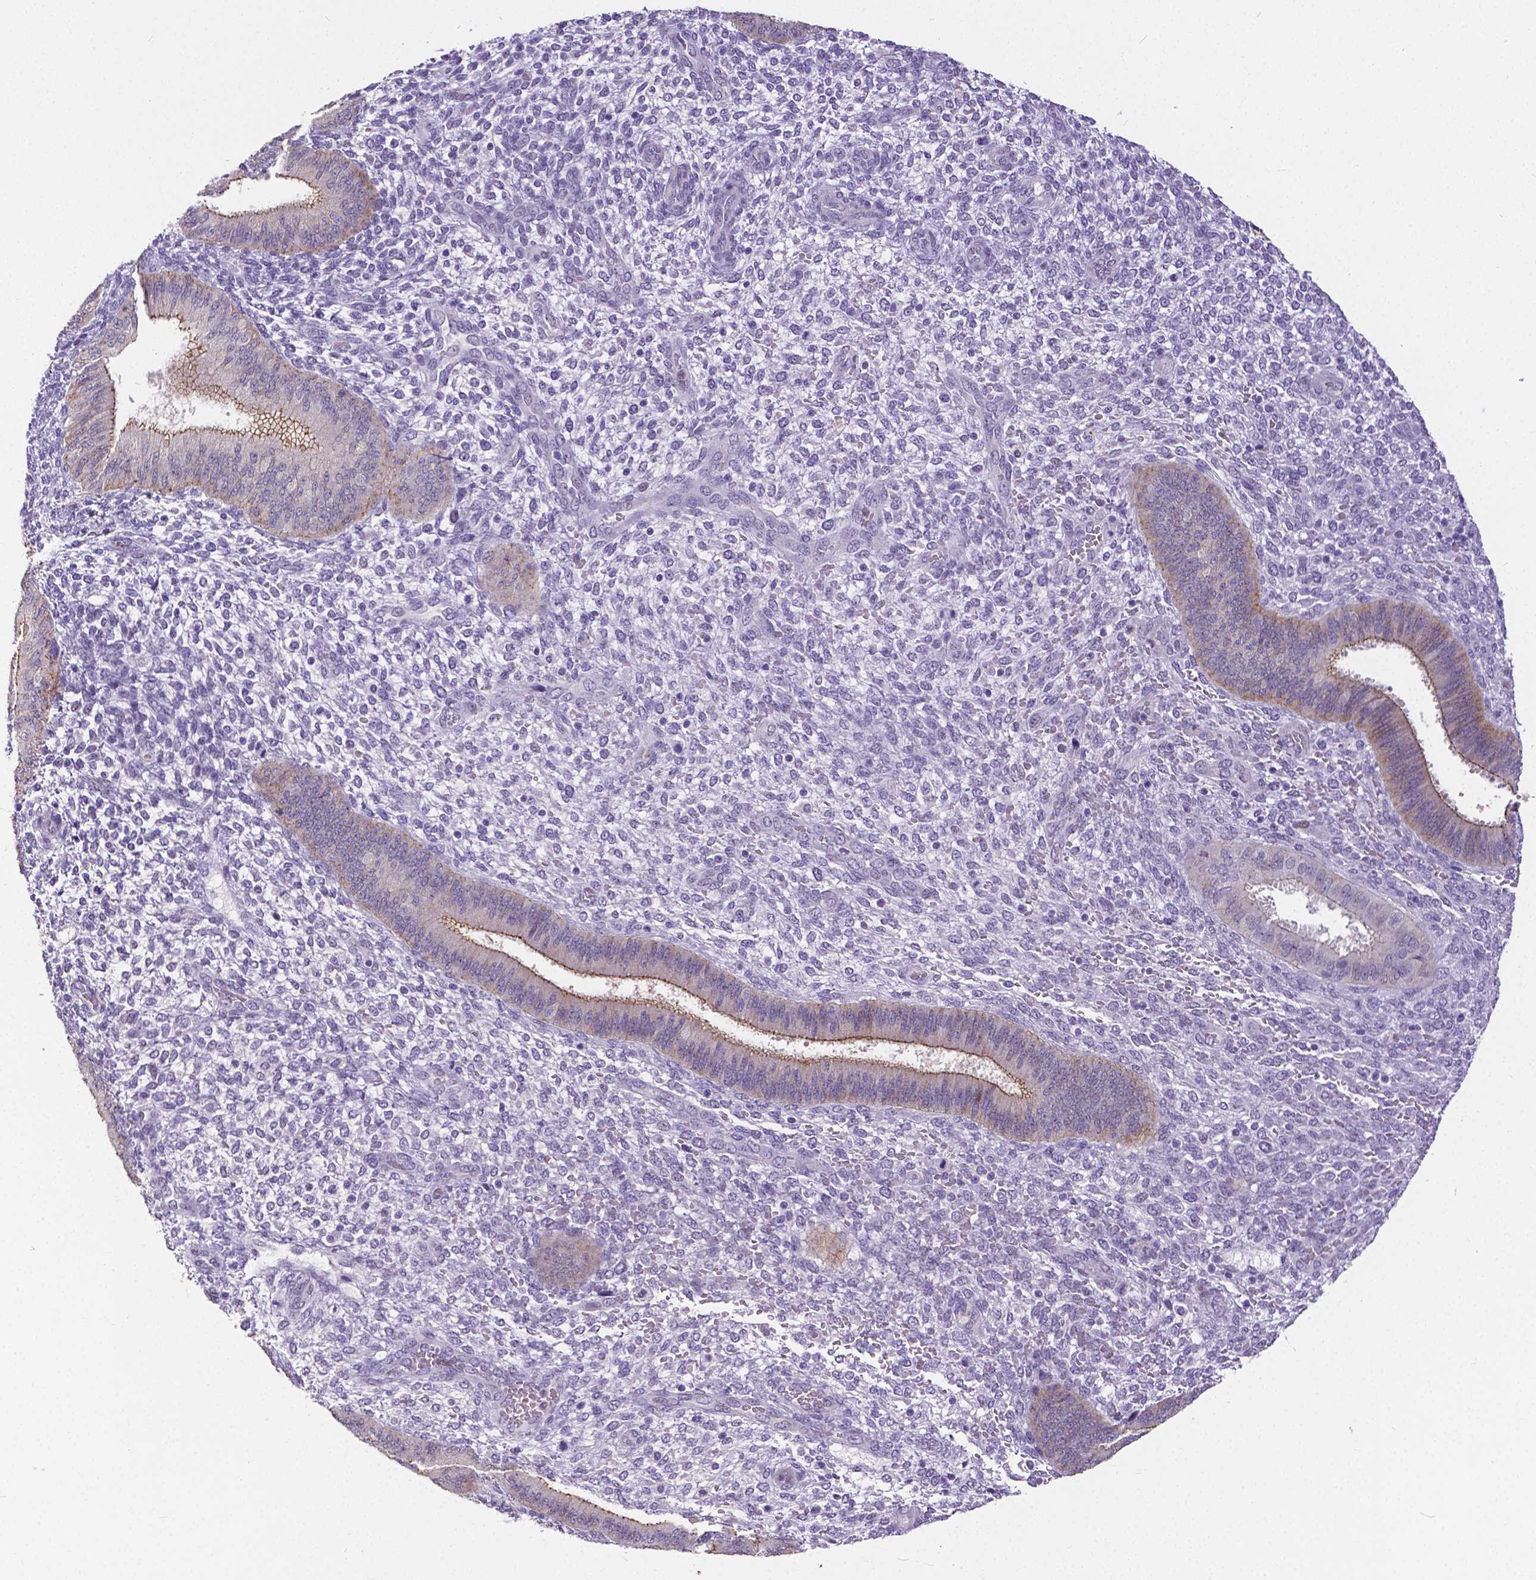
{"staining": {"intensity": "negative", "quantity": "none", "location": "none"}, "tissue": "endometrium", "cell_type": "Cells in endometrial stroma", "image_type": "normal", "snomed": [{"axis": "morphology", "description": "Normal tissue, NOS"}, {"axis": "topography", "description": "Endometrium"}], "caption": "An immunohistochemistry image of benign endometrium is shown. There is no staining in cells in endometrial stroma of endometrium. (IHC, brightfield microscopy, high magnification).", "gene": "OCLN", "patient": {"sex": "female", "age": 39}}